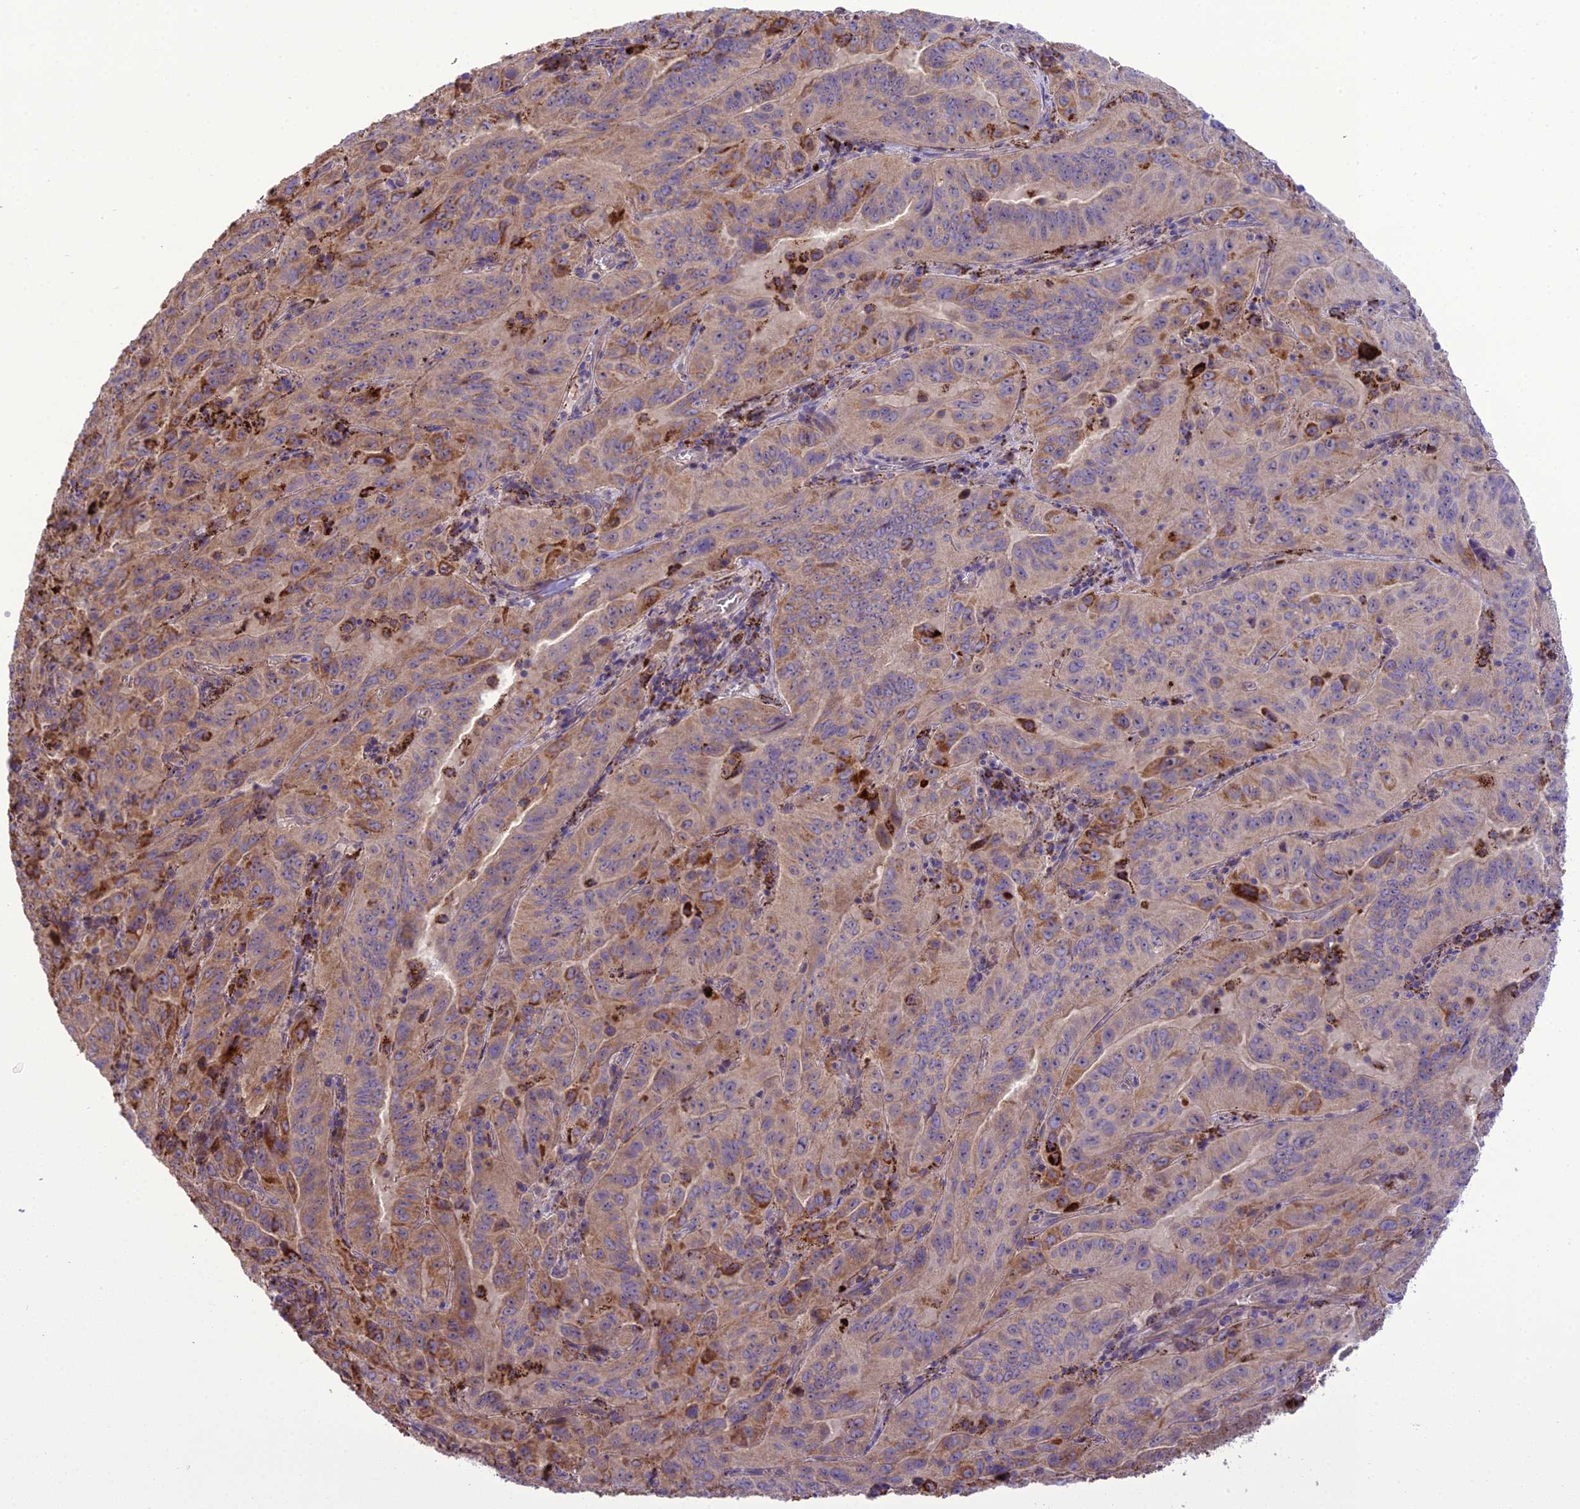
{"staining": {"intensity": "weak", "quantity": ">75%", "location": "cytoplasmic/membranous"}, "tissue": "pancreatic cancer", "cell_type": "Tumor cells", "image_type": "cancer", "snomed": [{"axis": "morphology", "description": "Adenocarcinoma, NOS"}, {"axis": "topography", "description": "Pancreas"}], "caption": "Immunohistochemical staining of pancreatic cancer shows low levels of weak cytoplasmic/membranous protein expression in approximately >75% of tumor cells.", "gene": "TBC1D24", "patient": {"sex": "male", "age": 63}}